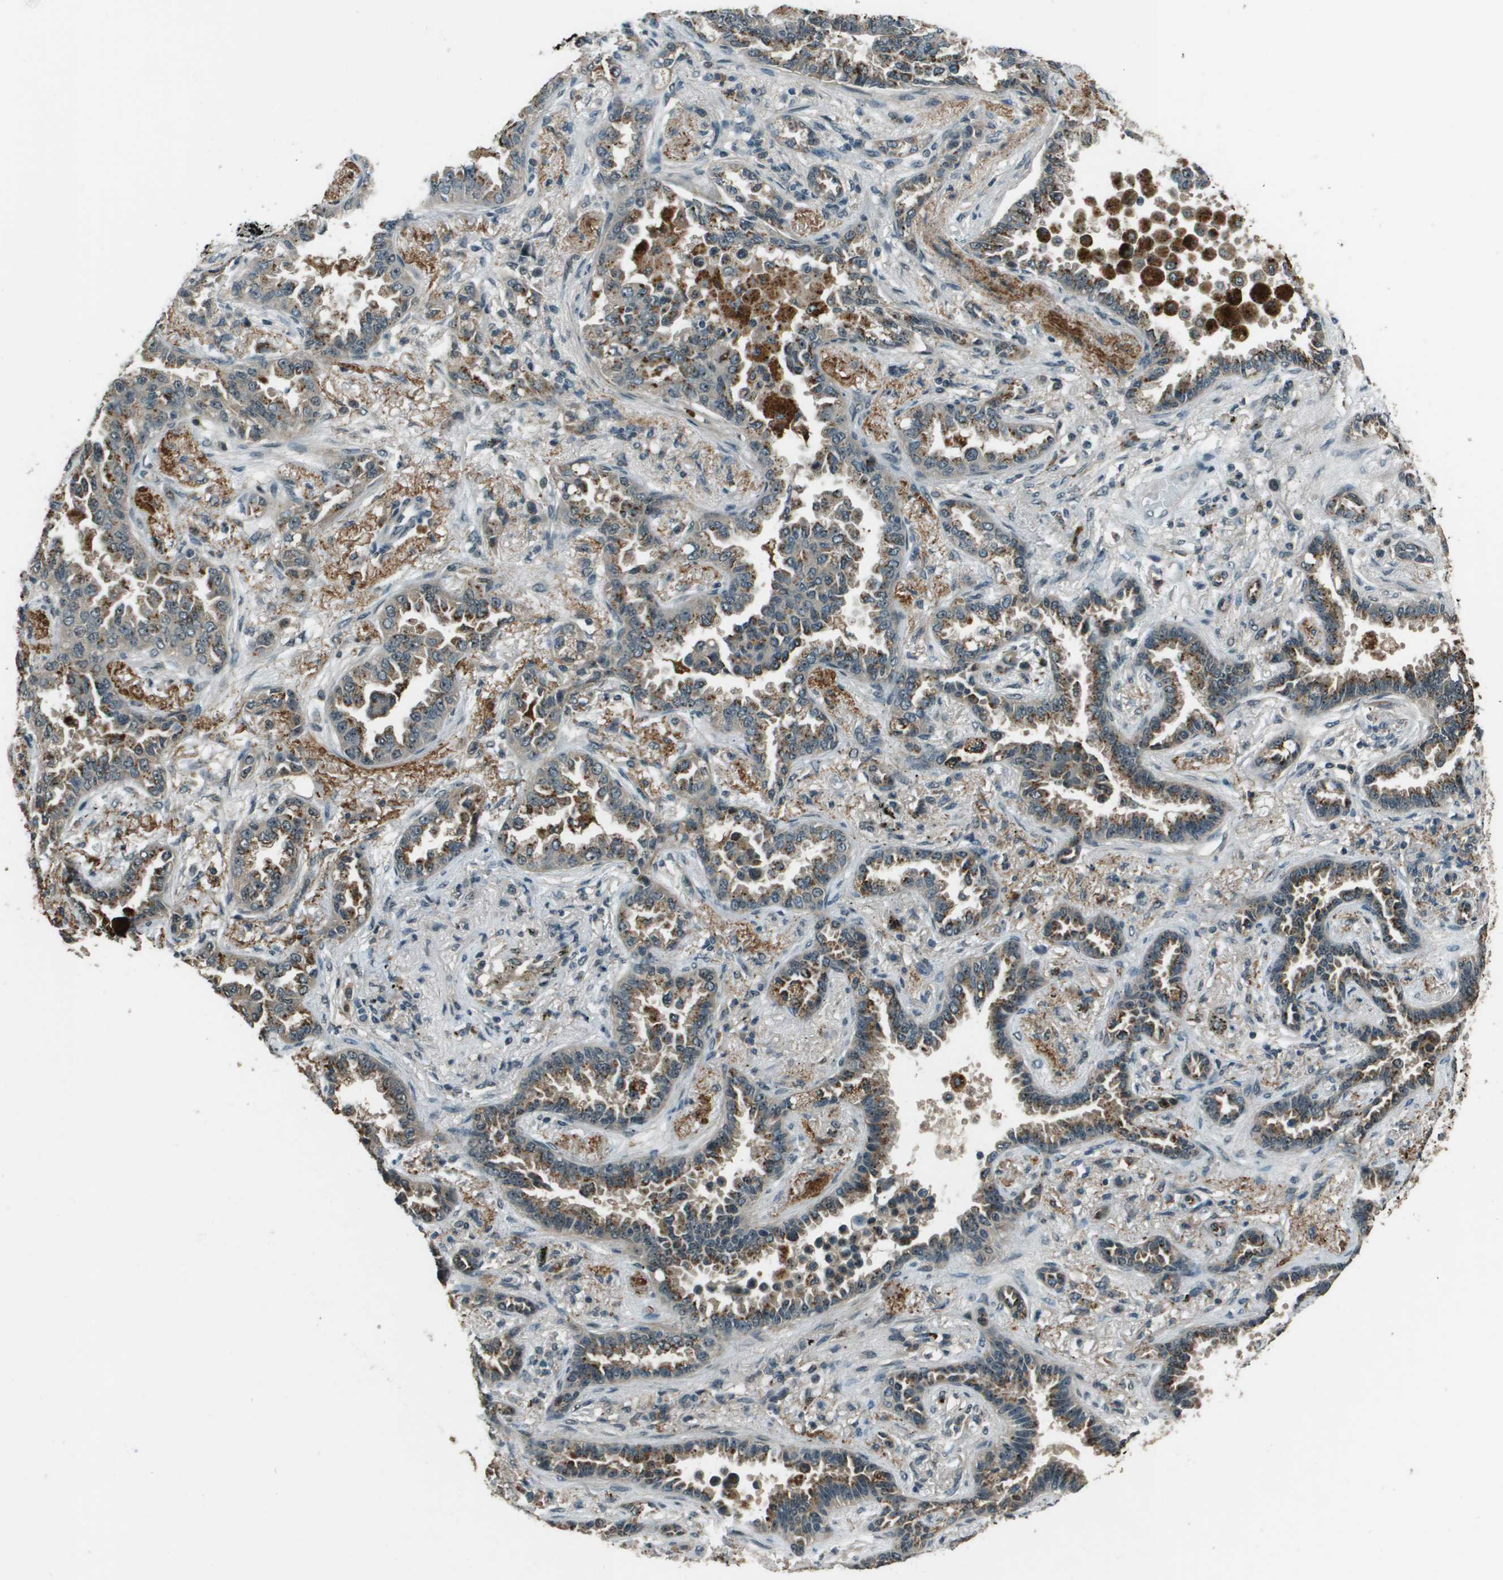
{"staining": {"intensity": "moderate", "quantity": ">75%", "location": "cytoplasmic/membranous"}, "tissue": "lung cancer", "cell_type": "Tumor cells", "image_type": "cancer", "snomed": [{"axis": "morphology", "description": "Normal tissue, NOS"}, {"axis": "morphology", "description": "Adenocarcinoma, NOS"}, {"axis": "topography", "description": "Lung"}], "caption": "The photomicrograph reveals staining of lung adenocarcinoma, revealing moderate cytoplasmic/membranous protein expression (brown color) within tumor cells. The protein is stained brown, and the nuclei are stained in blue (DAB IHC with brightfield microscopy, high magnification).", "gene": "SDC3", "patient": {"sex": "male", "age": 59}}